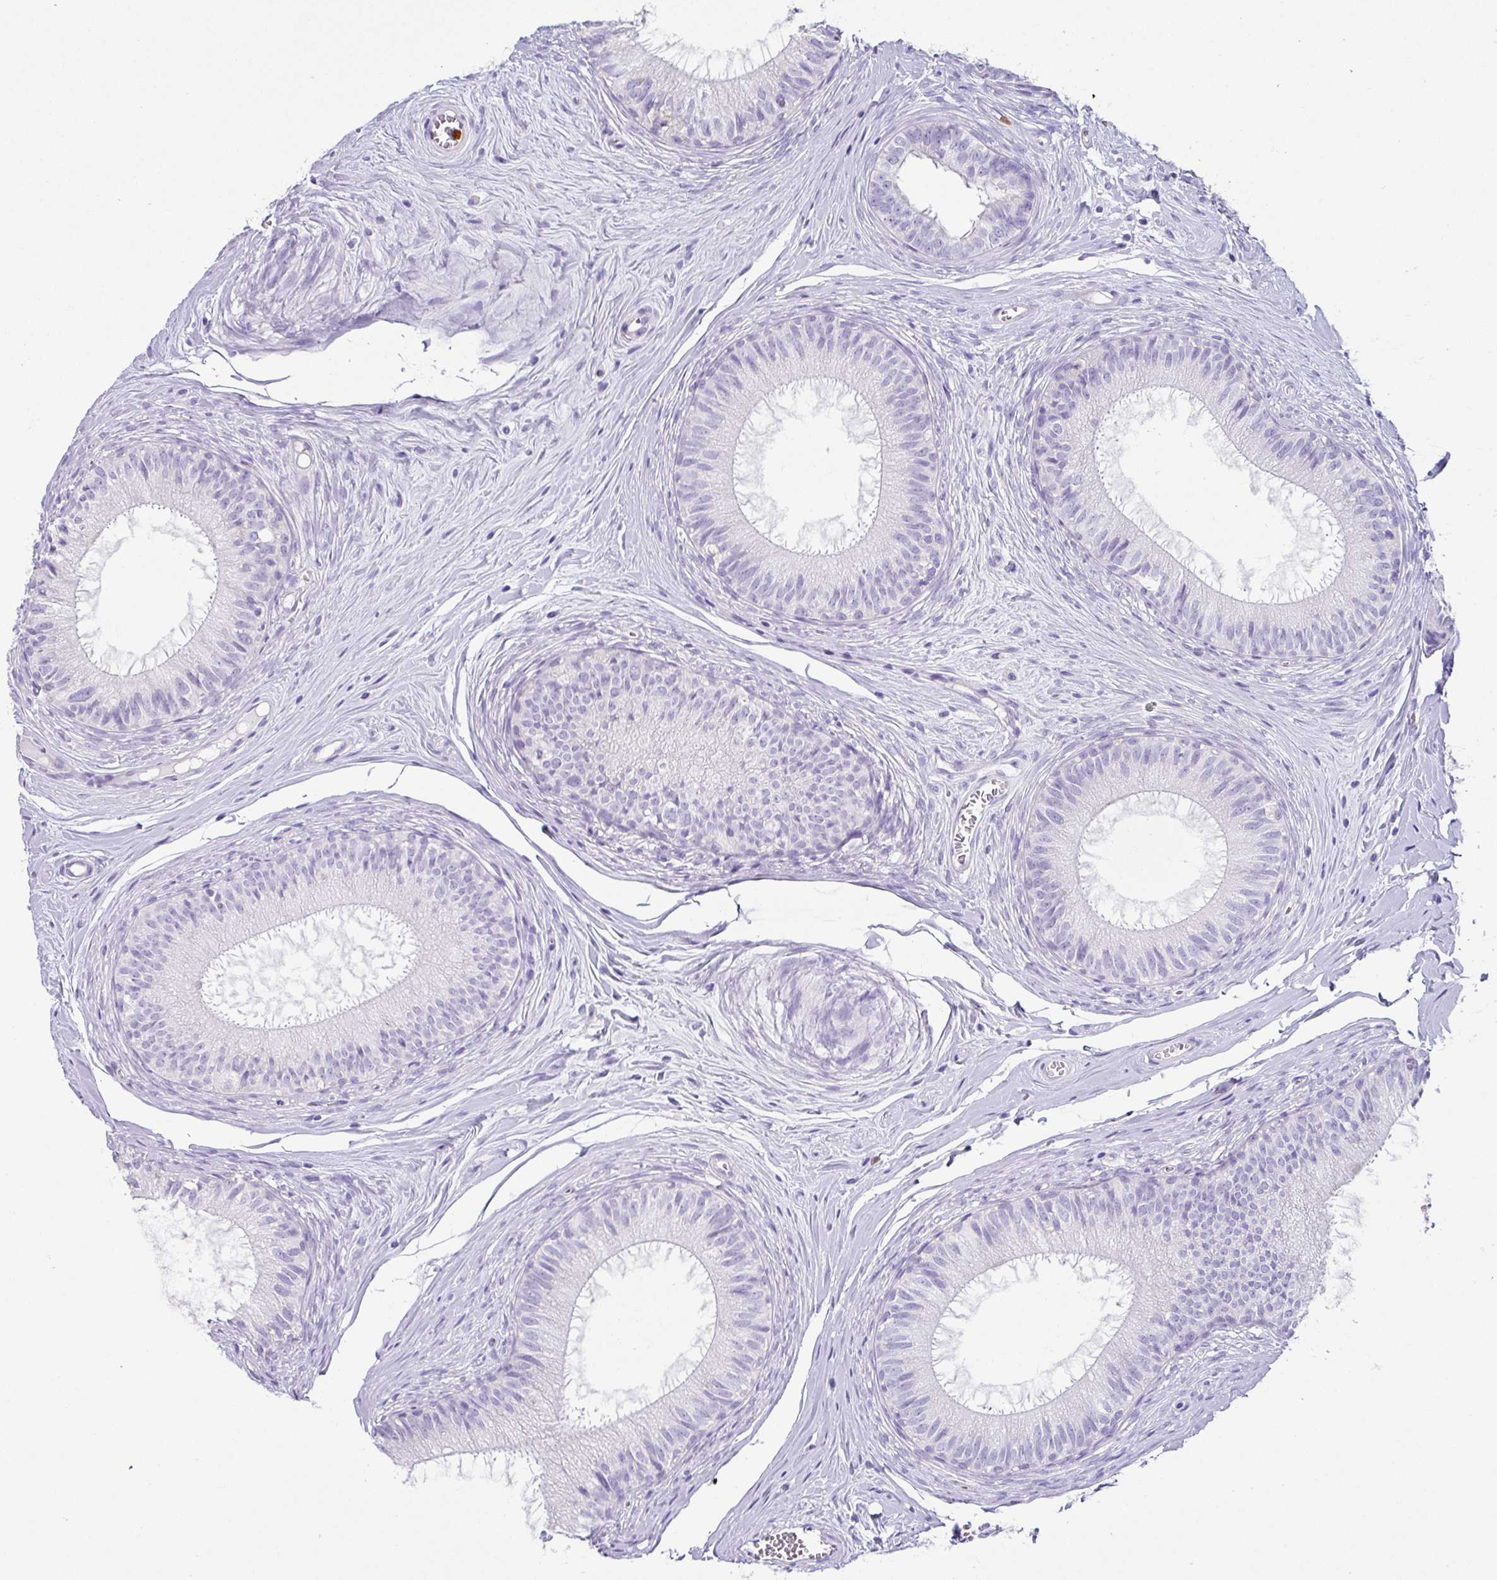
{"staining": {"intensity": "negative", "quantity": "none", "location": "none"}, "tissue": "epididymis", "cell_type": "Glandular cells", "image_type": "normal", "snomed": [{"axis": "morphology", "description": "Normal tissue, NOS"}, {"axis": "topography", "description": "Epididymis"}], "caption": "Glandular cells show no significant protein positivity in benign epididymis. (Brightfield microscopy of DAB (3,3'-diaminobenzidine) immunohistochemistry at high magnification).", "gene": "SH2D3C", "patient": {"sex": "male", "age": 25}}